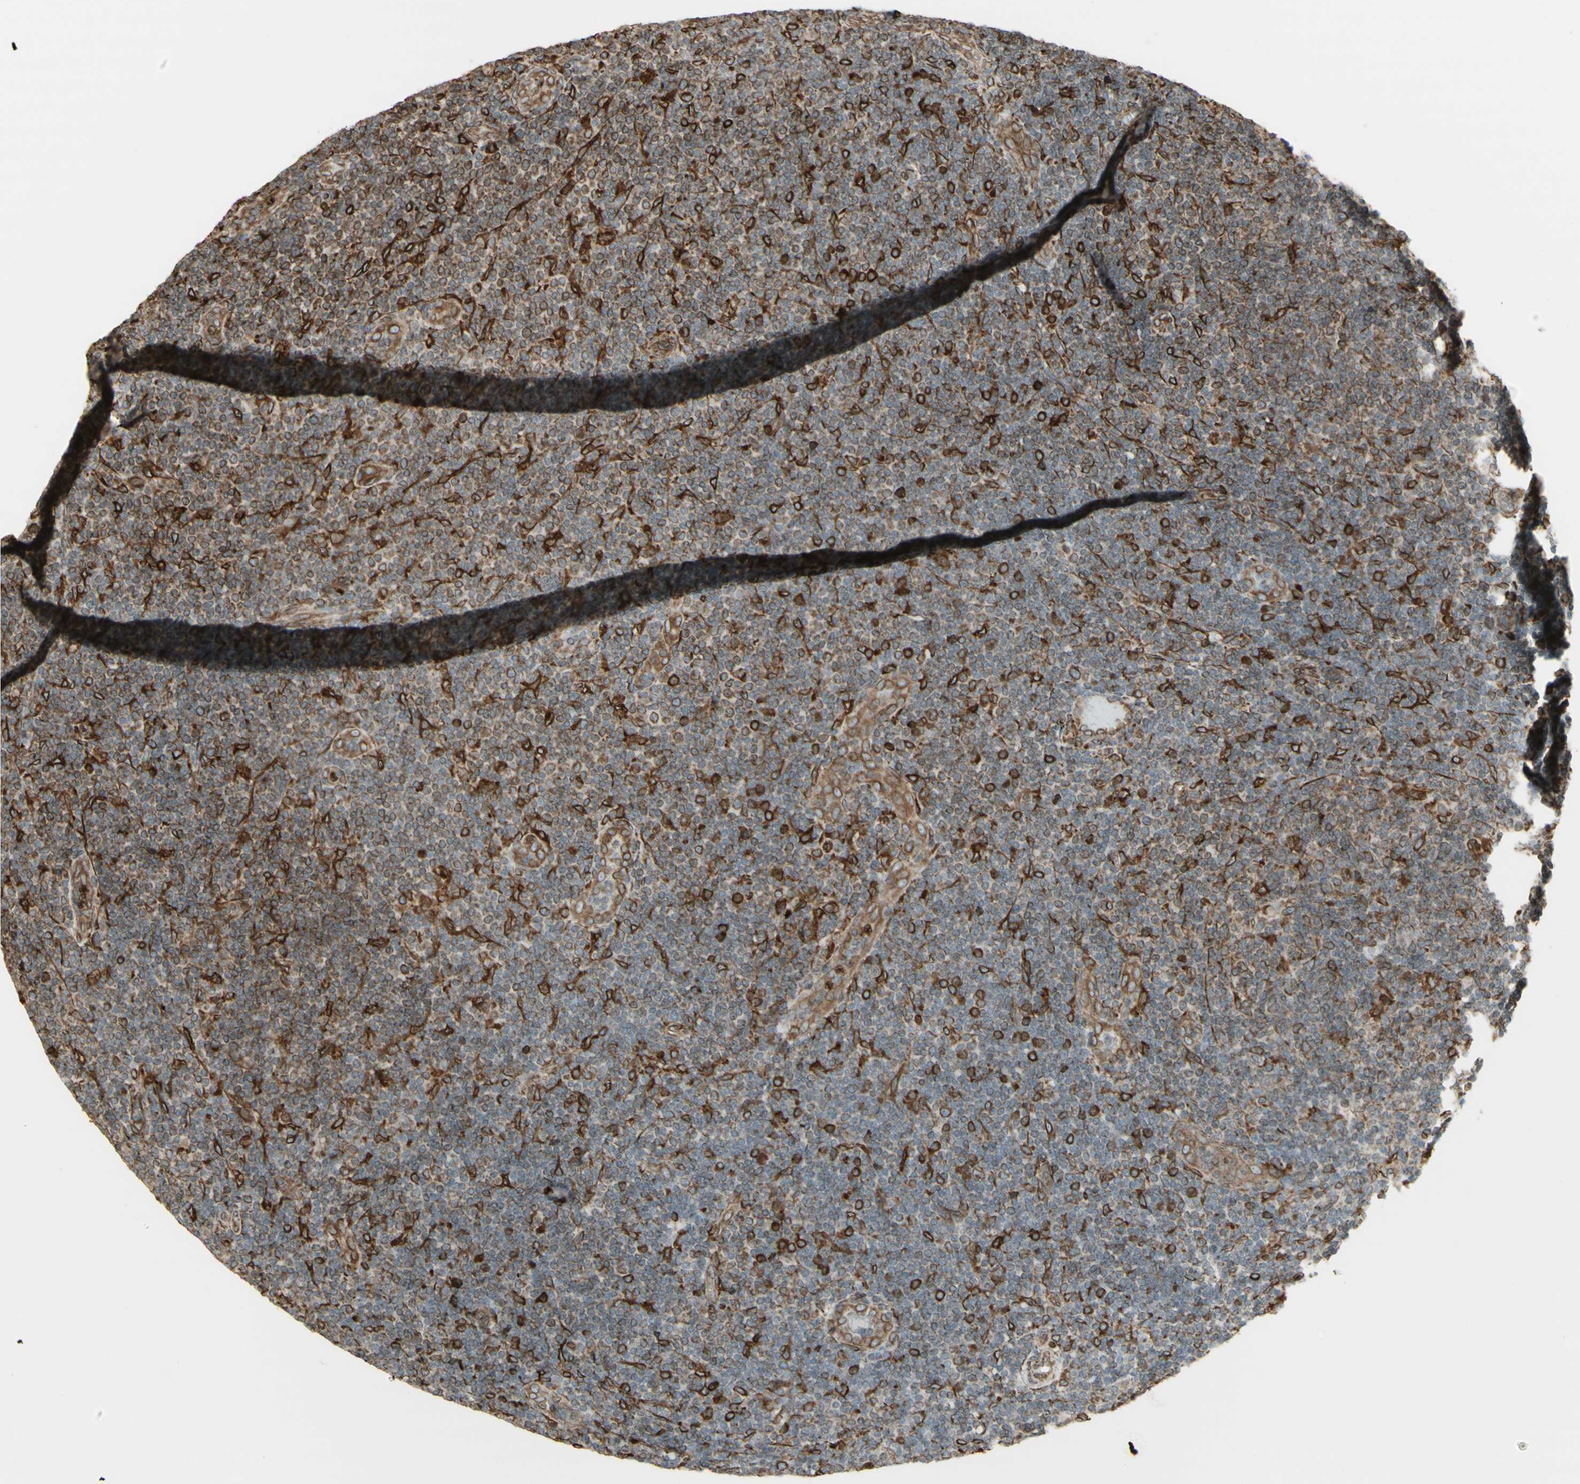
{"staining": {"intensity": "strong", "quantity": "25%-75%", "location": "cytoplasmic/membranous"}, "tissue": "lymphoma", "cell_type": "Tumor cells", "image_type": "cancer", "snomed": [{"axis": "morphology", "description": "Malignant lymphoma, non-Hodgkin's type, Low grade"}, {"axis": "topography", "description": "Lymph node"}], "caption": "Lymphoma stained for a protein shows strong cytoplasmic/membranous positivity in tumor cells.", "gene": "CANX", "patient": {"sex": "male", "age": 83}}